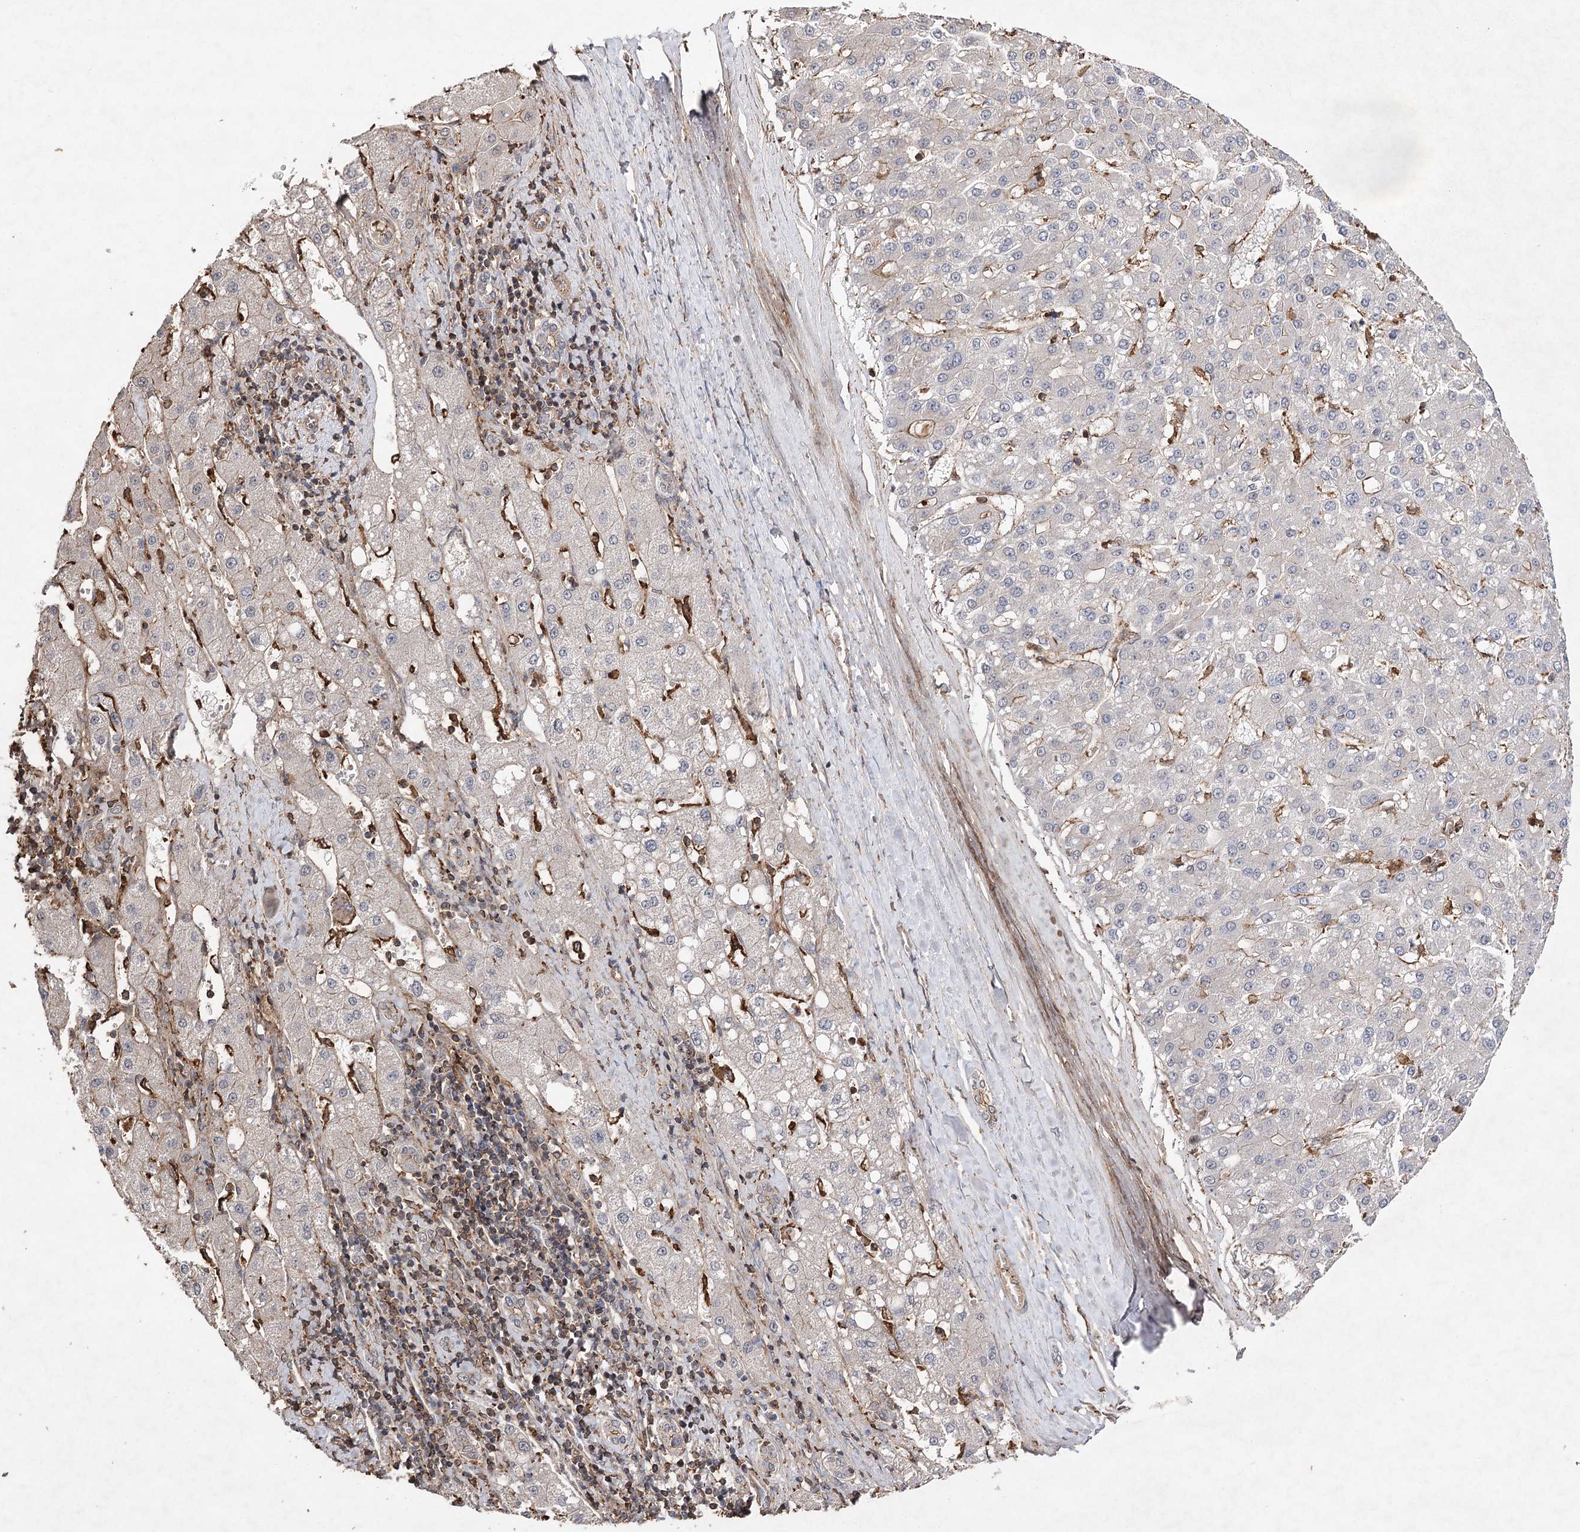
{"staining": {"intensity": "negative", "quantity": "none", "location": "none"}, "tissue": "liver cancer", "cell_type": "Tumor cells", "image_type": "cancer", "snomed": [{"axis": "morphology", "description": "Carcinoma, Hepatocellular, NOS"}, {"axis": "topography", "description": "Liver"}], "caption": "High power microscopy micrograph of an IHC histopathology image of liver hepatocellular carcinoma, revealing no significant expression in tumor cells. (Immunohistochemistry, brightfield microscopy, high magnification).", "gene": "OBSL1", "patient": {"sex": "male", "age": 67}}